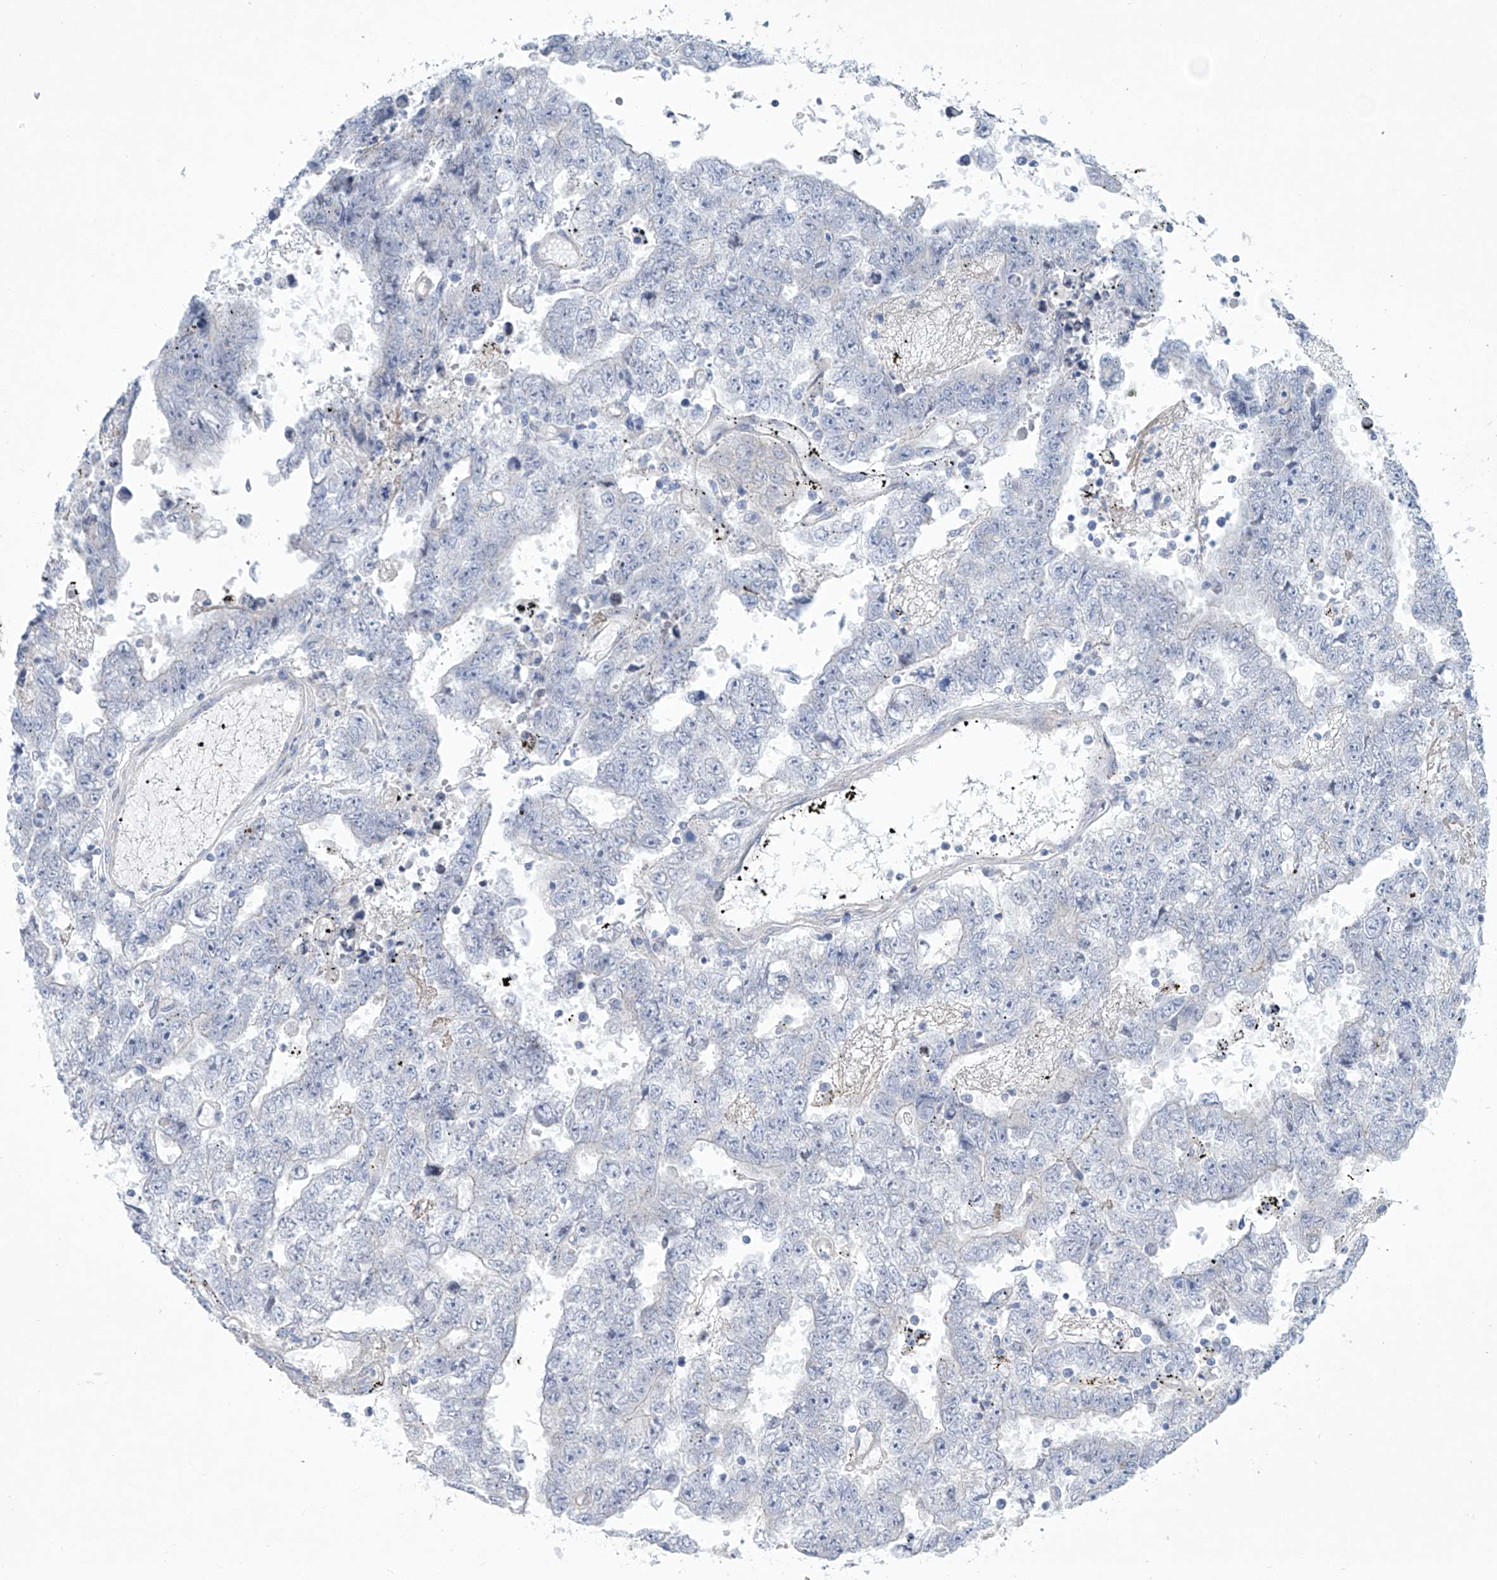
{"staining": {"intensity": "negative", "quantity": "none", "location": "none"}, "tissue": "testis cancer", "cell_type": "Tumor cells", "image_type": "cancer", "snomed": [{"axis": "morphology", "description": "Carcinoma, Embryonal, NOS"}, {"axis": "topography", "description": "Testis"}], "caption": "Tumor cells show no significant expression in testis cancer (embryonal carcinoma).", "gene": "KLC4", "patient": {"sex": "male", "age": 25}}